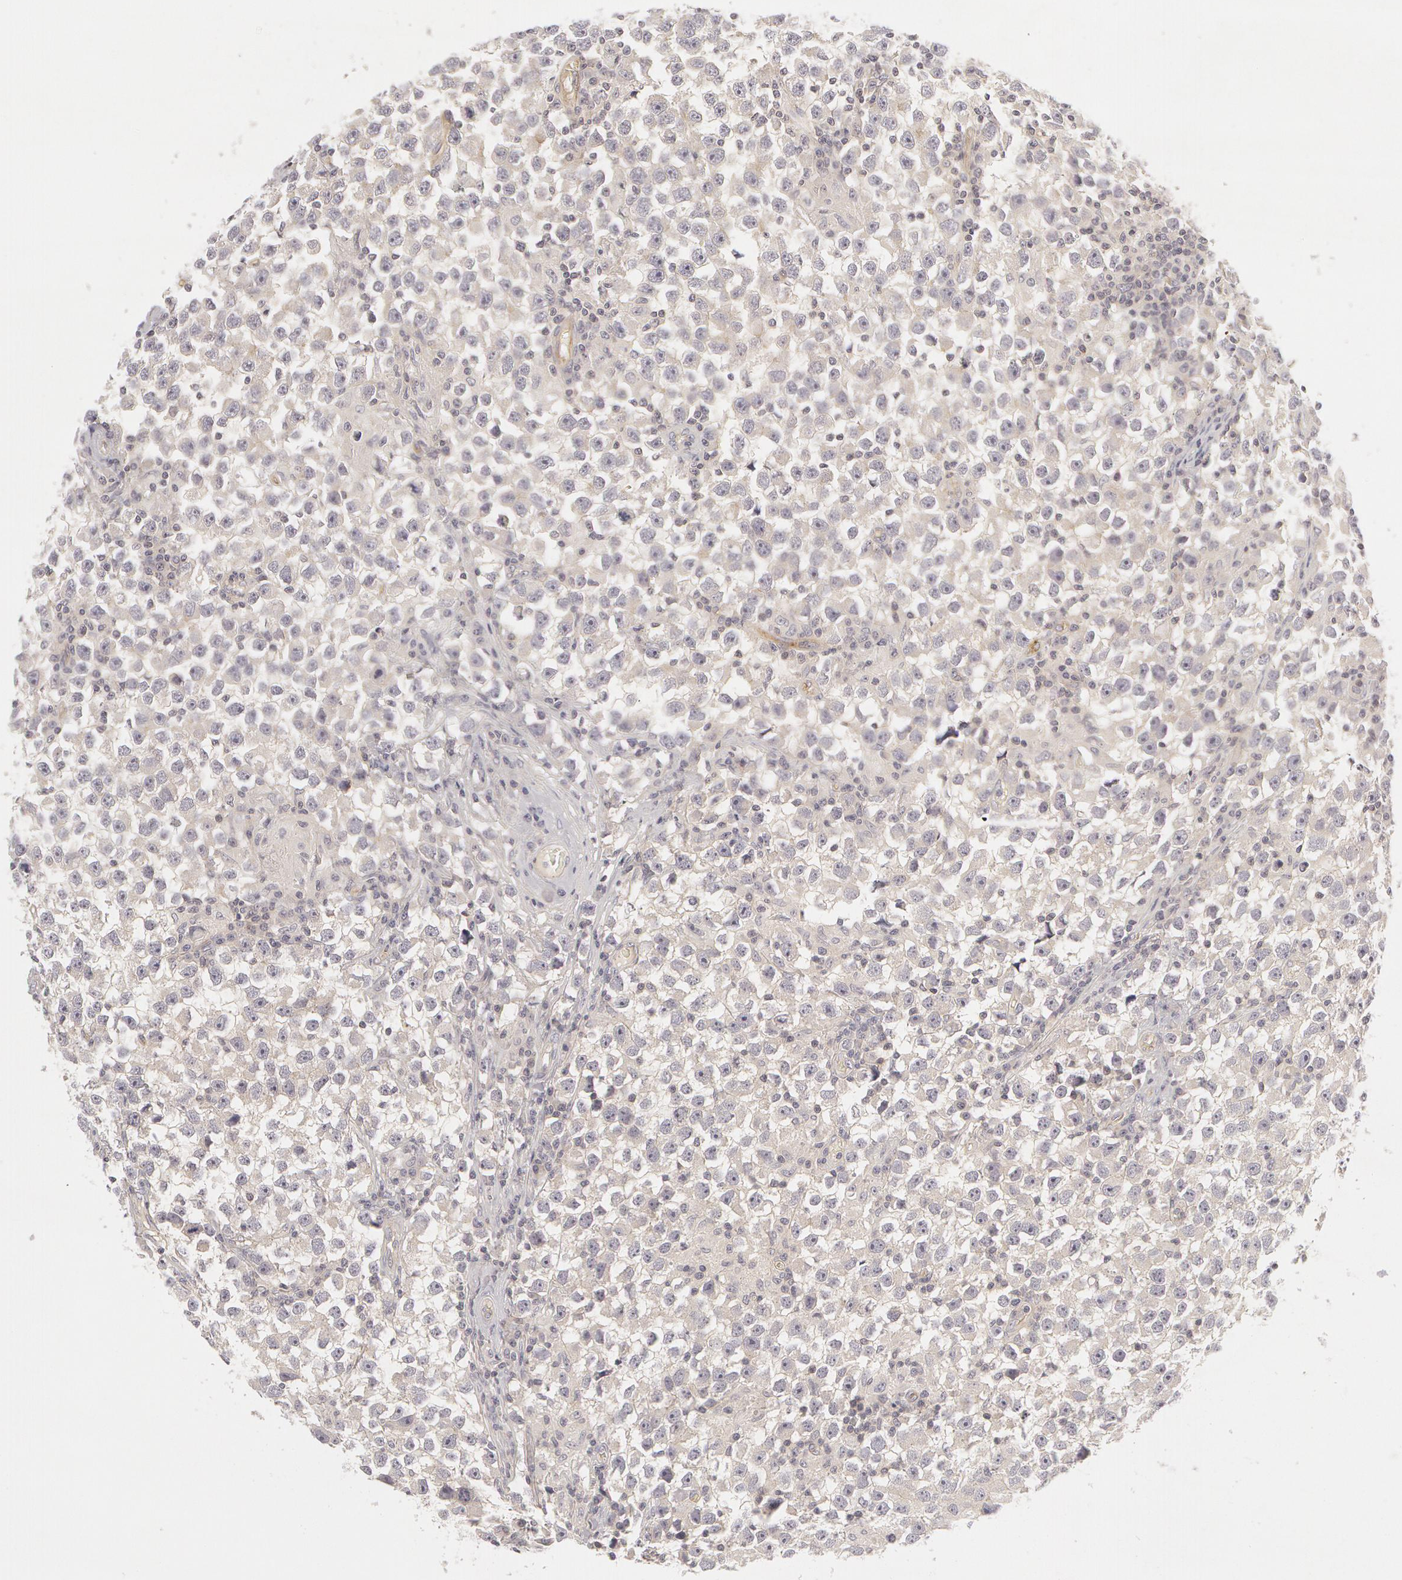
{"staining": {"intensity": "weak", "quantity": "25%-75%", "location": "cytoplasmic/membranous"}, "tissue": "testis cancer", "cell_type": "Tumor cells", "image_type": "cancer", "snomed": [{"axis": "morphology", "description": "Seminoma, NOS"}, {"axis": "topography", "description": "Testis"}], "caption": "Testis seminoma stained with a brown dye exhibits weak cytoplasmic/membranous positive positivity in about 25%-75% of tumor cells.", "gene": "ABCB1", "patient": {"sex": "male", "age": 33}}